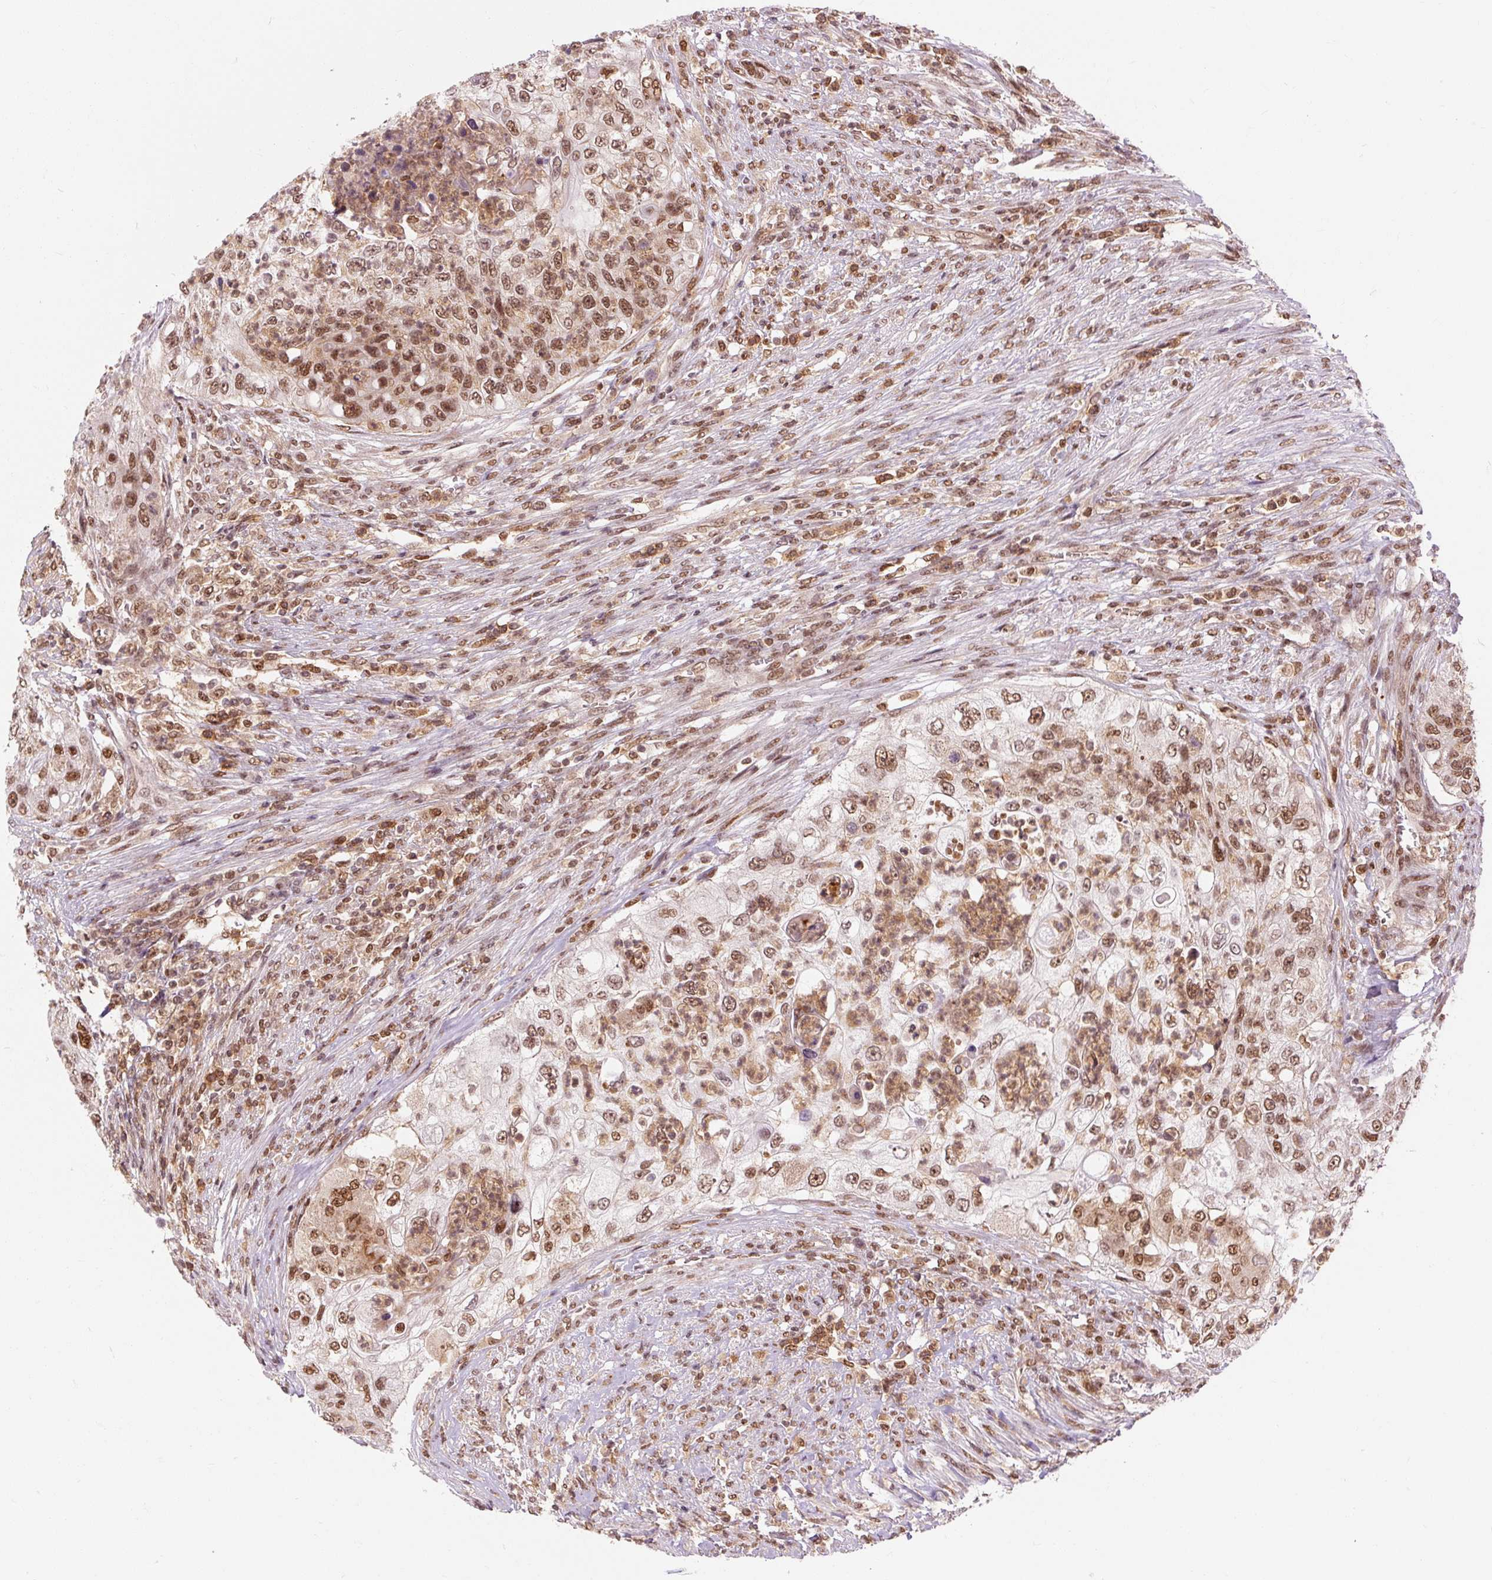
{"staining": {"intensity": "strong", "quantity": ">75%", "location": "nuclear"}, "tissue": "urothelial cancer", "cell_type": "Tumor cells", "image_type": "cancer", "snomed": [{"axis": "morphology", "description": "Urothelial carcinoma, High grade"}, {"axis": "topography", "description": "Urinary bladder"}], "caption": "The image demonstrates immunohistochemical staining of urothelial carcinoma (high-grade). There is strong nuclear staining is appreciated in approximately >75% of tumor cells.", "gene": "CSTF1", "patient": {"sex": "female", "age": 60}}